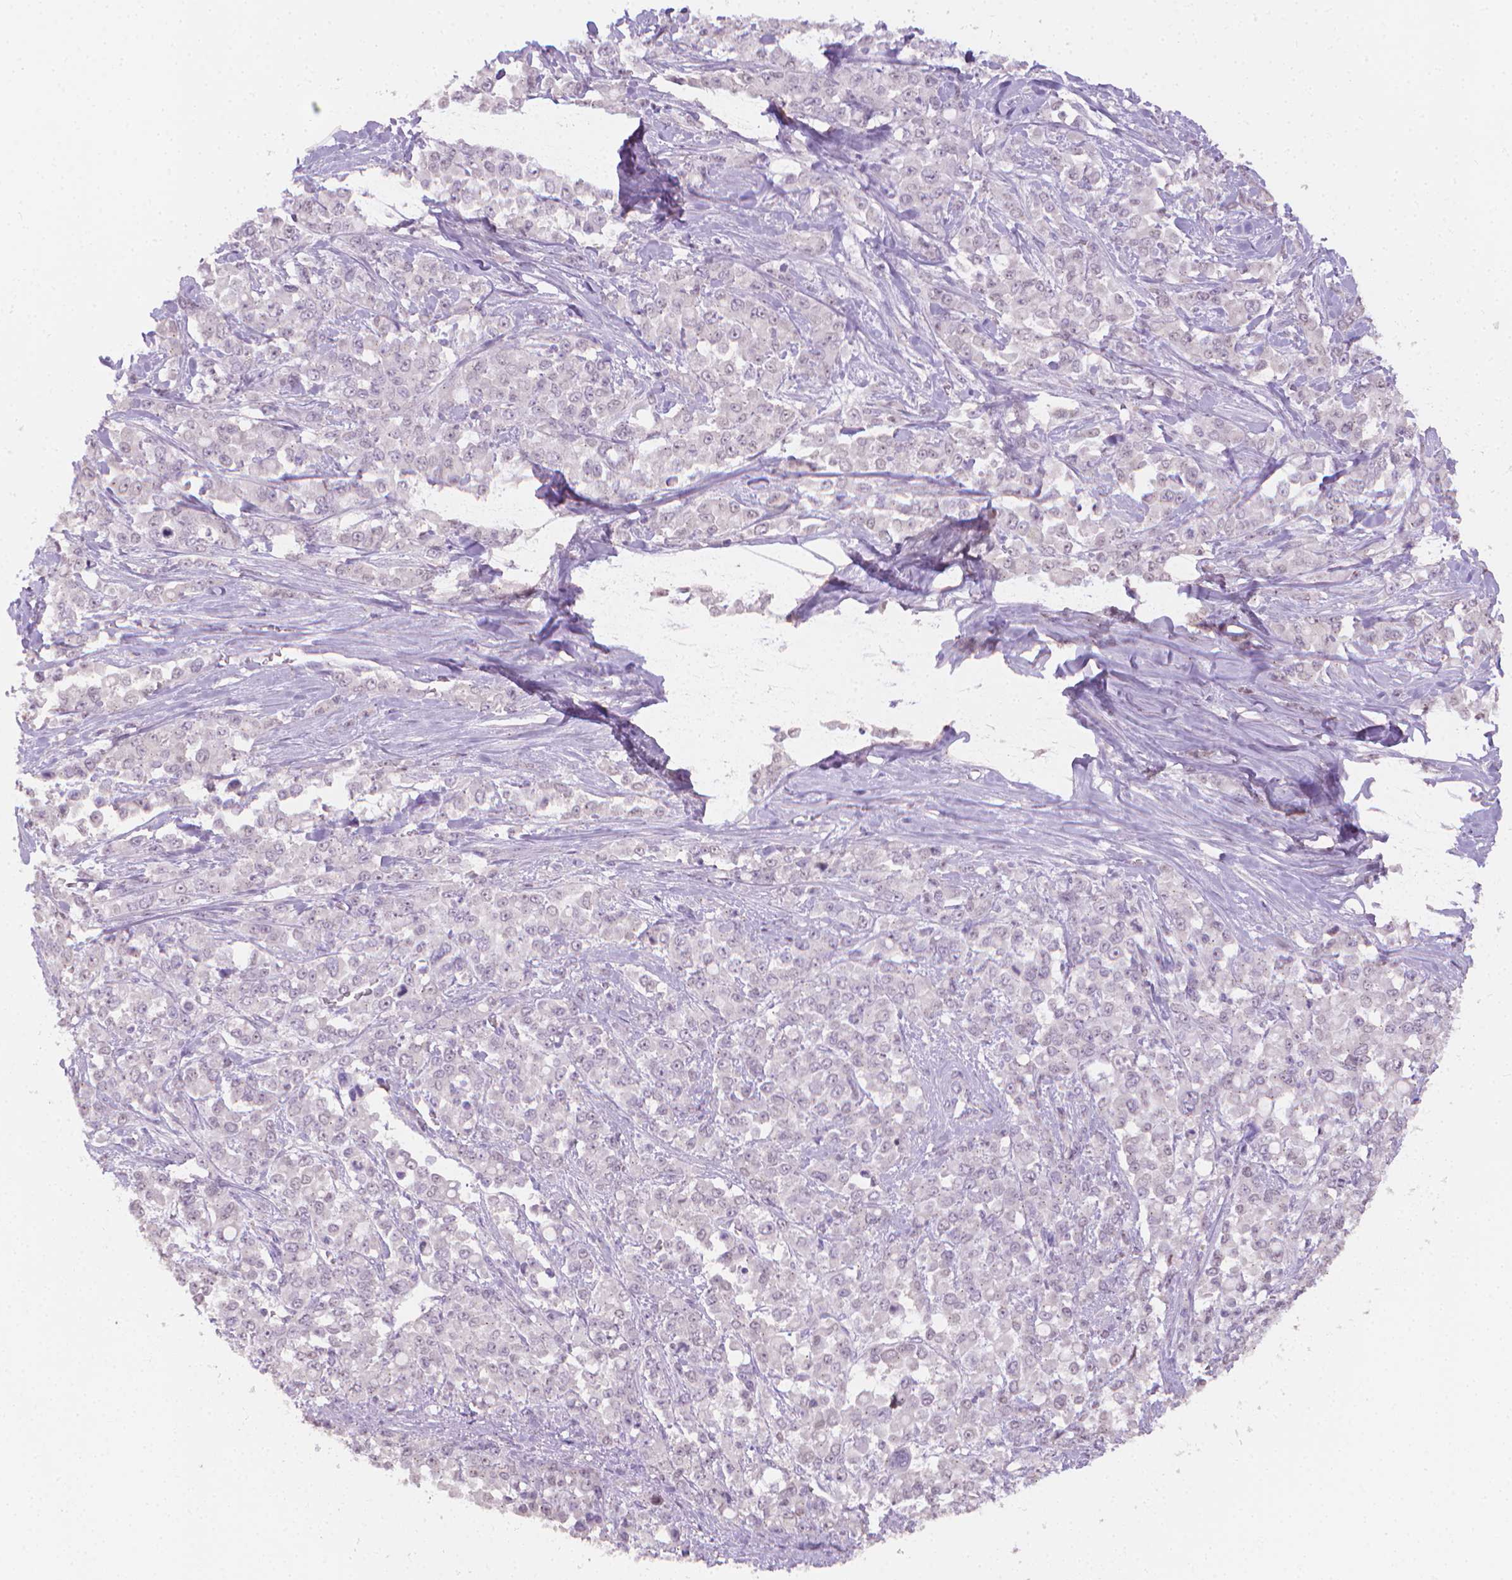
{"staining": {"intensity": "negative", "quantity": "none", "location": "none"}, "tissue": "stomach cancer", "cell_type": "Tumor cells", "image_type": "cancer", "snomed": [{"axis": "morphology", "description": "Adenocarcinoma, NOS"}, {"axis": "topography", "description": "Stomach"}], "caption": "Immunohistochemistry (IHC) of stomach cancer (adenocarcinoma) displays no positivity in tumor cells.", "gene": "NCAN", "patient": {"sex": "female", "age": 76}}